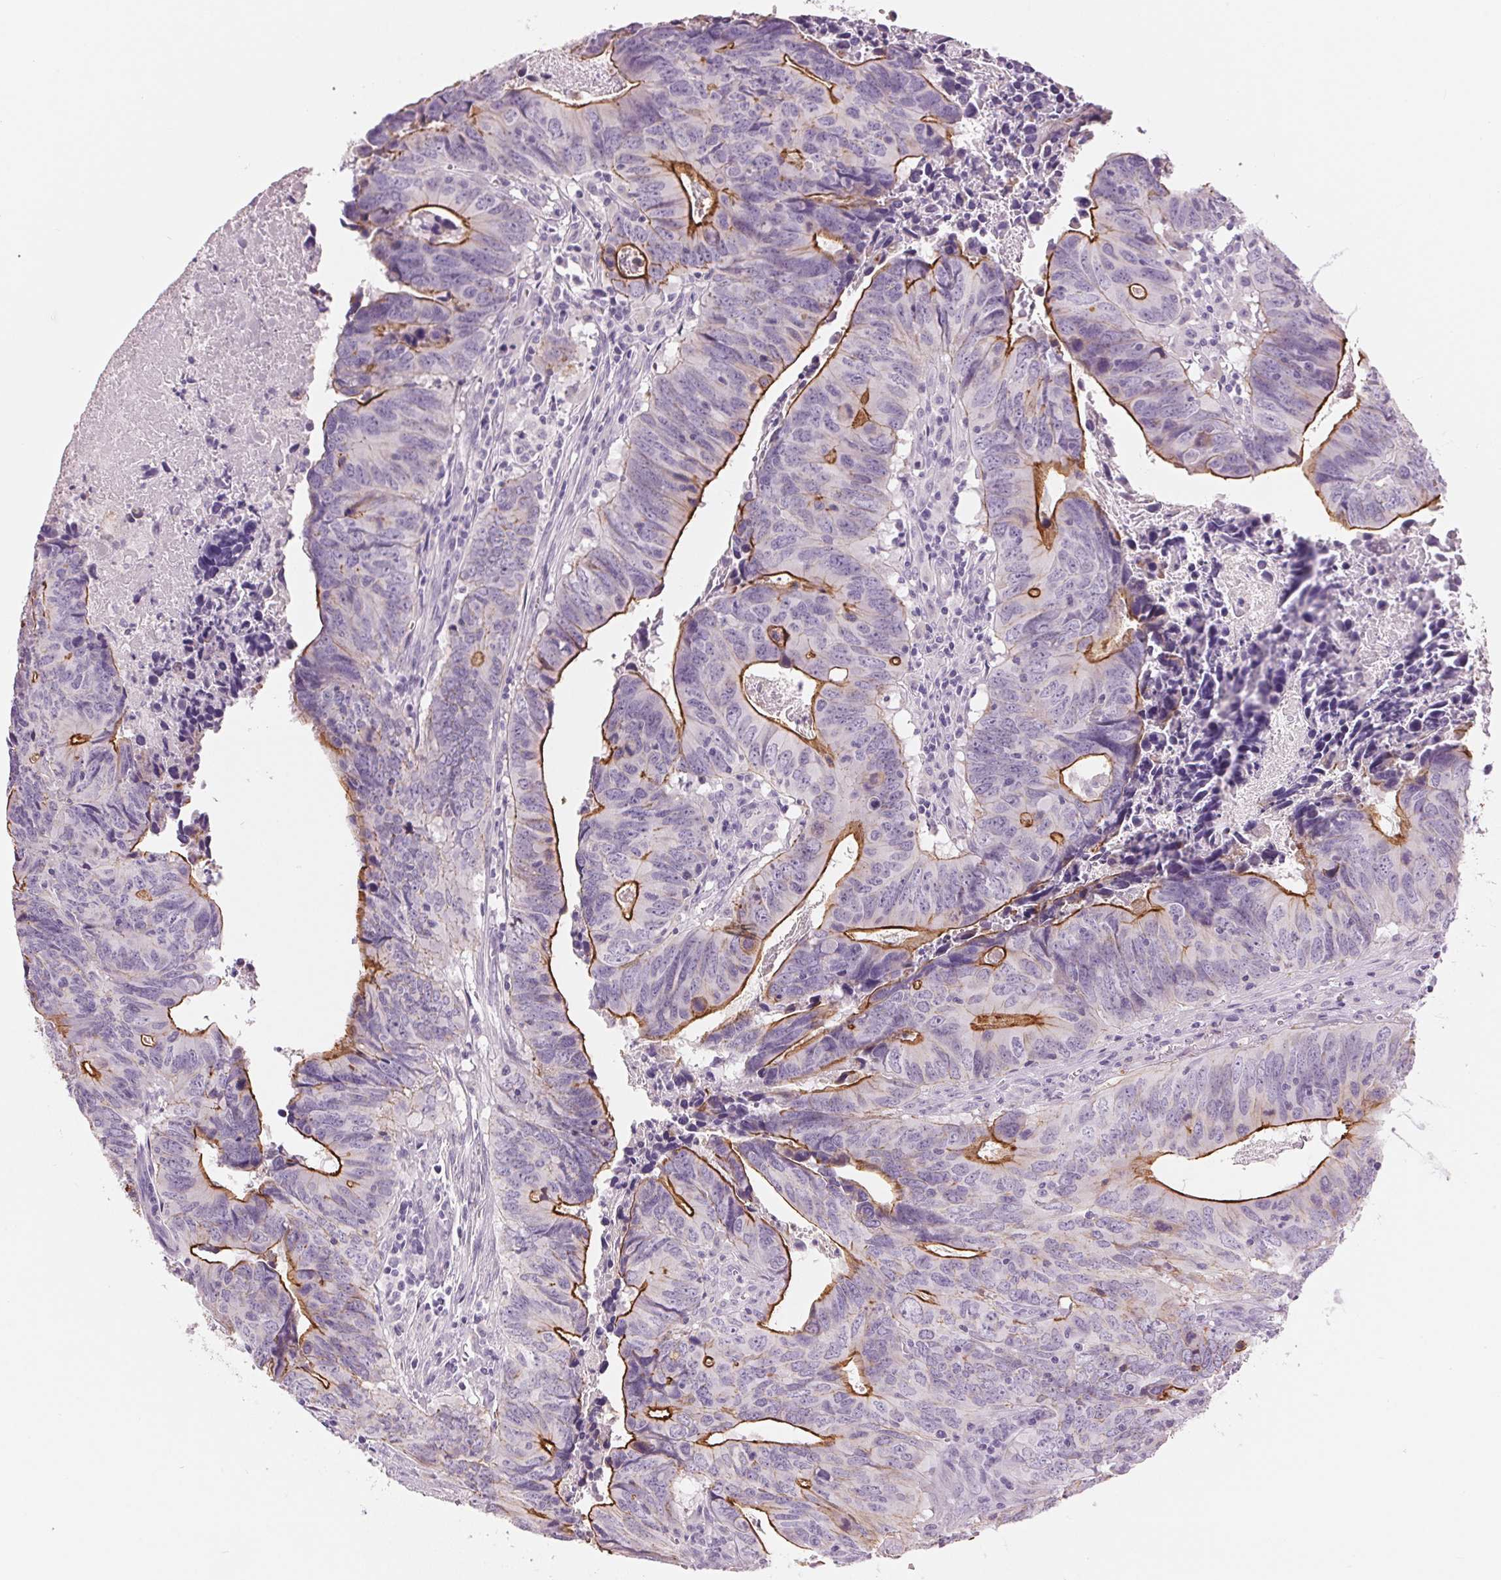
{"staining": {"intensity": "strong", "quantity": "<25%", "location": "cytoplasmic/membranous"}, "tissue": "colorectal cancer", "cell_type": "Tumor cells", "image_type": "cancer", "snomed": [{"axis": "morphology", "description": "Adenocarcinoma, NOS"}, {"axis": "topography", "description": "Colon"}], "caption": "This is an image of immunohistochemistry staining of colorectal cancer, which shows strong positivity in the cytoplasmic/membranous of tumor cells.", "gene": "MISP", "patient": {"sex": "female", "age": 82}}